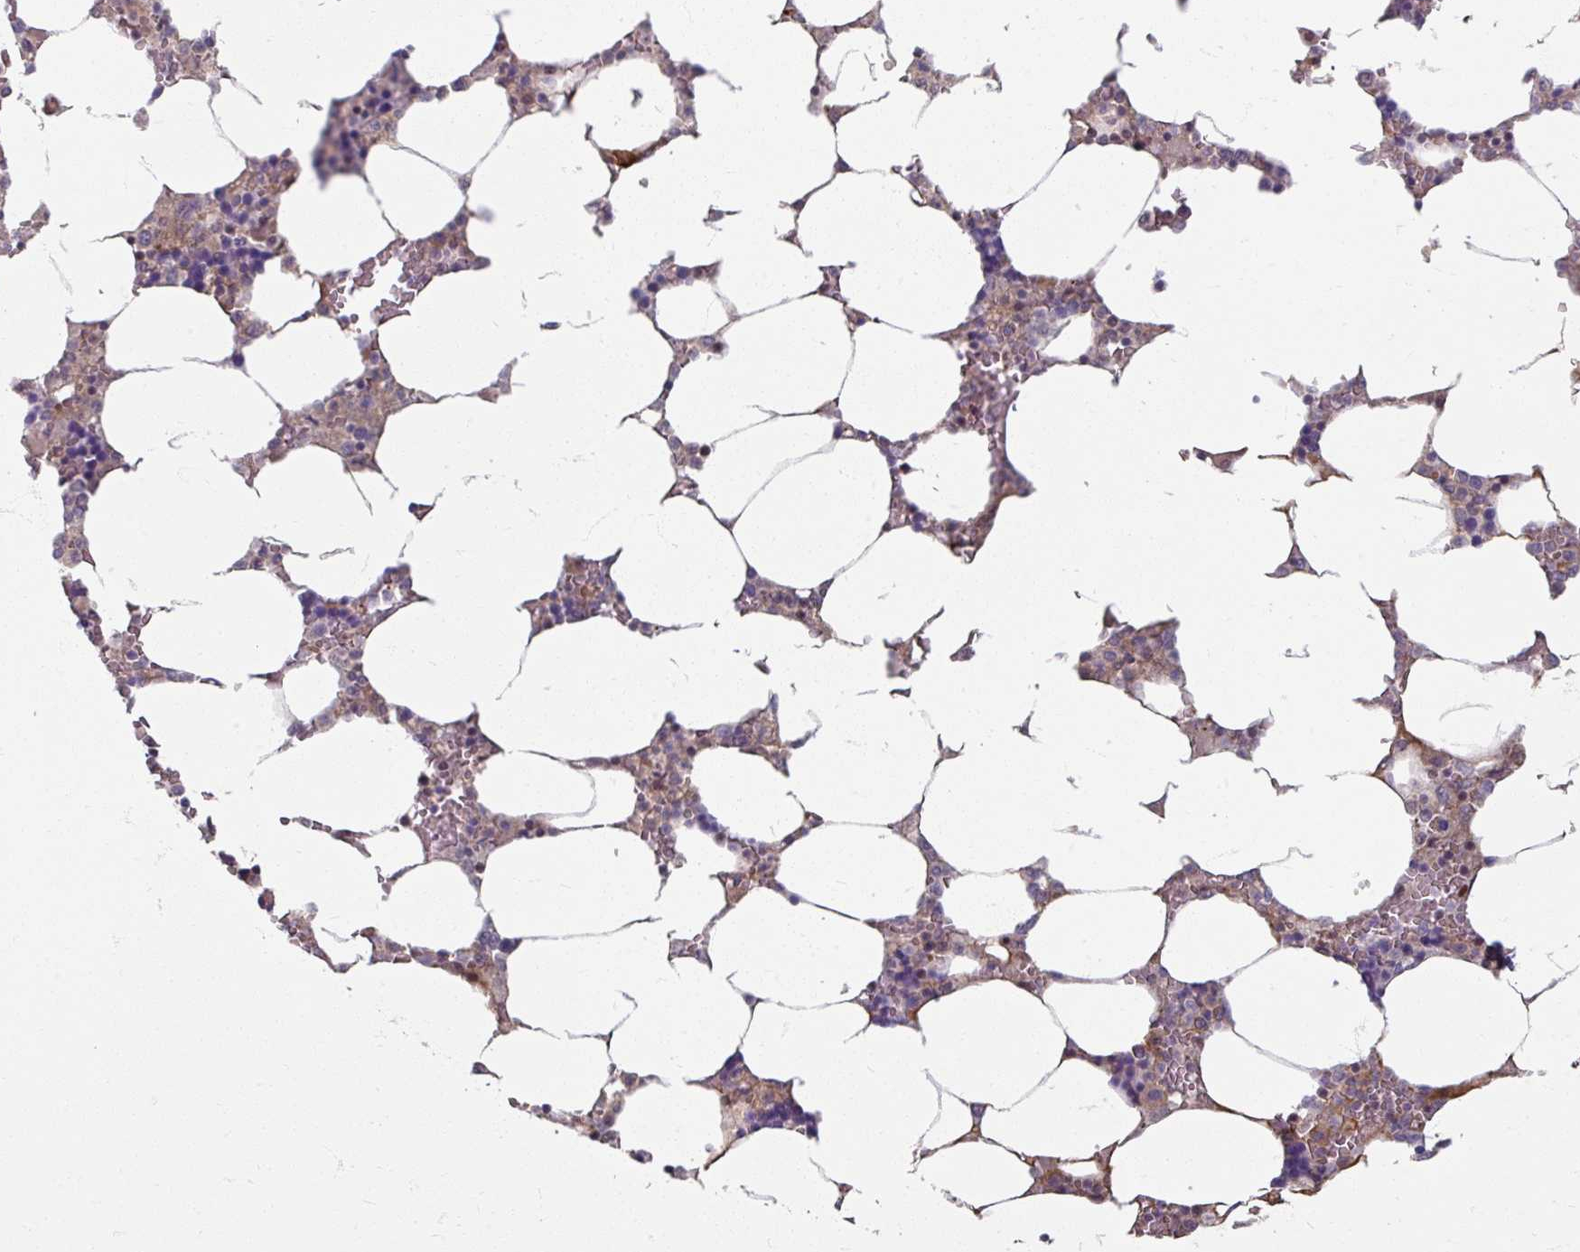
{"staining": {"intensity": "weak", "quantity": "<25%", "location": "cytoplasmic/membranous"}, "tissue": "bone marrow", "cell_type": "Hematopoietic cells", "image_type": "normal", "snomed": [{"axis": "morphology", "description": "Normal tissue, NOS"}, {"axis": "topography", "description": "Bone marrow"}], "caption": "IHC micrograph of normal bone marrow: human bone marrow stained with DAB (3,3'-diaminobenzidine) exhibits no significant protein staining in hematopoietic cells.", "gene": "KLC3", "patient": {"sex": "male", "age": 64}}